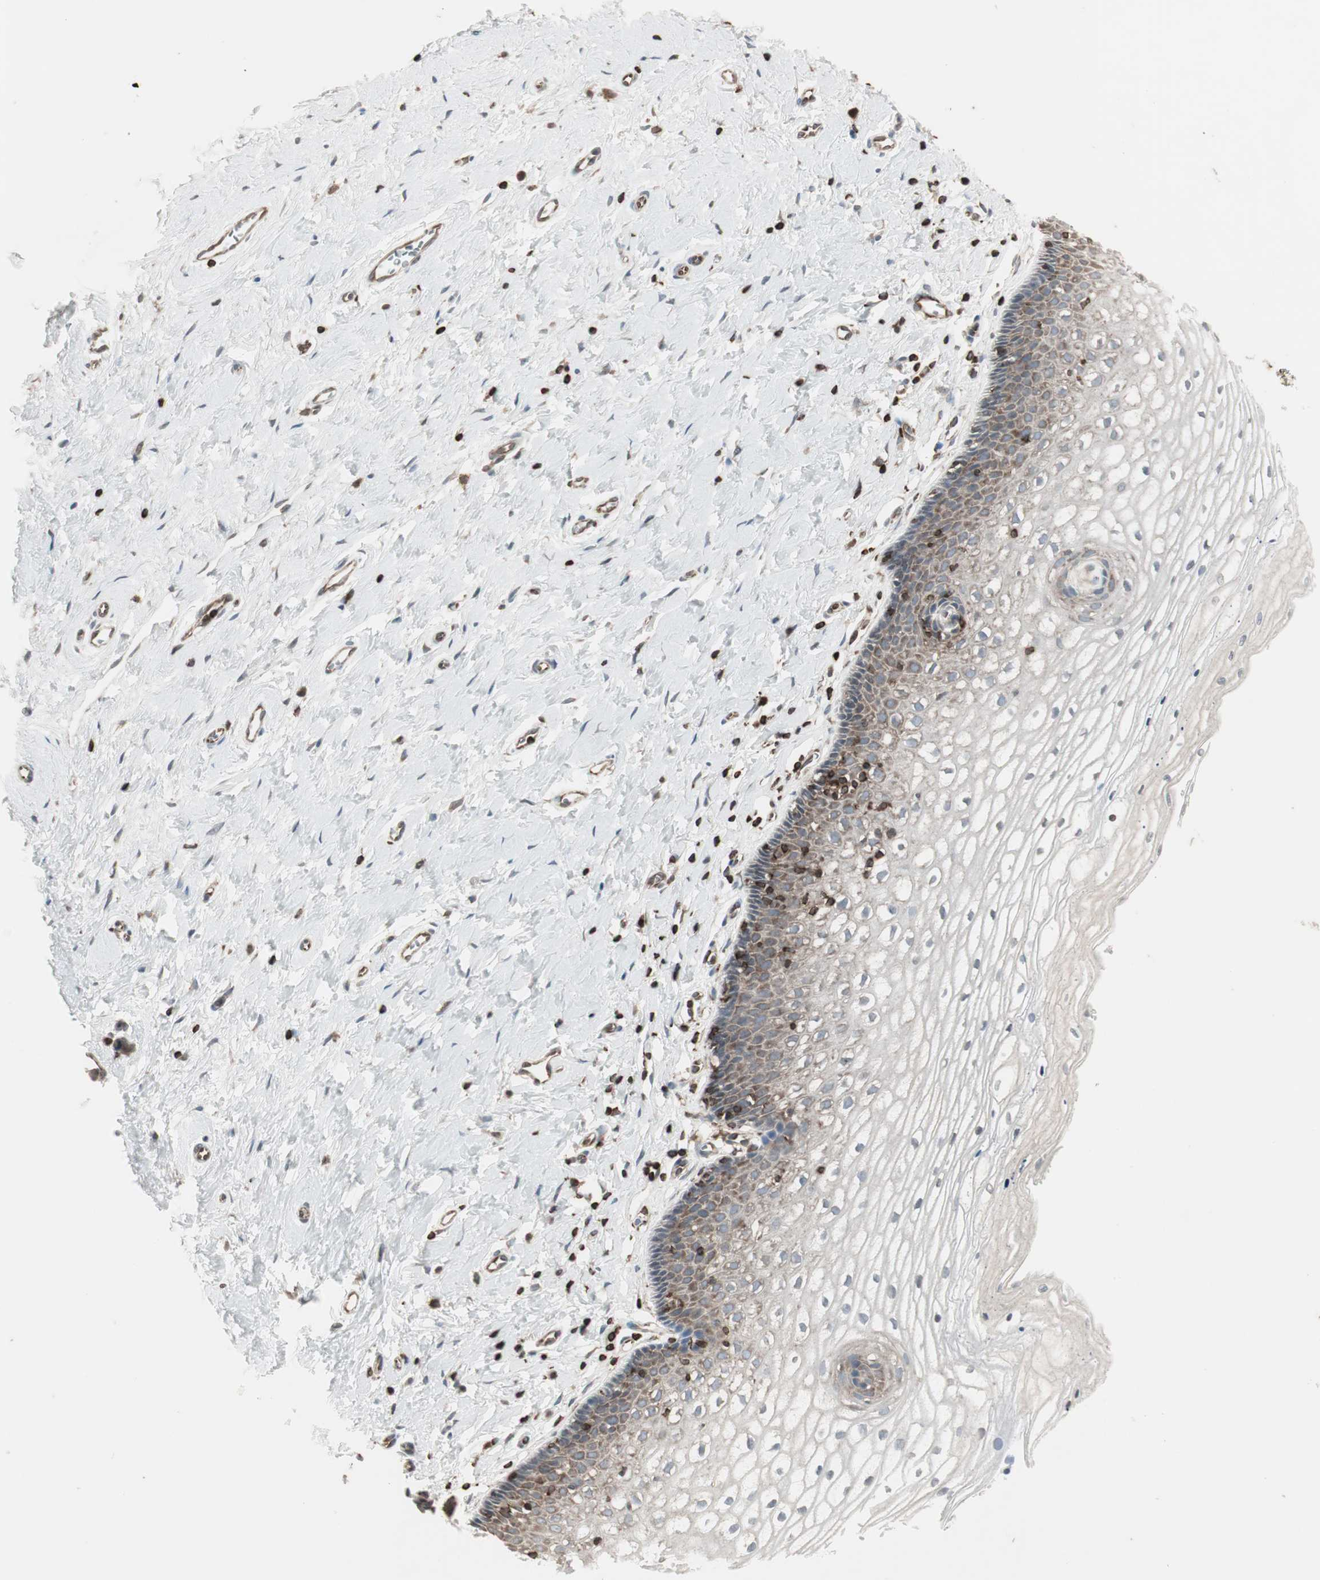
{"staining": {"intensity": "weak", "quantity": "<25%", "location": "cytoplasmic/membranous"}, "tissue": "vagina", "cell_type": "Squamous epithelial cells", "image_type": "normal", "snomed": [{"axis": "morphology", "description": "Normal tissue, NOS"}, {"axis": "topography", "description": "Soft tissue"}, {"axis": "topography", "description": "Vagina"}], "caption": "Immunohistochemical staining of normal vagina shows no significant expression in squamous epithelial cells.", "gene": "ARHGEF1", "patient": {"sex": "female", "age": 61}}